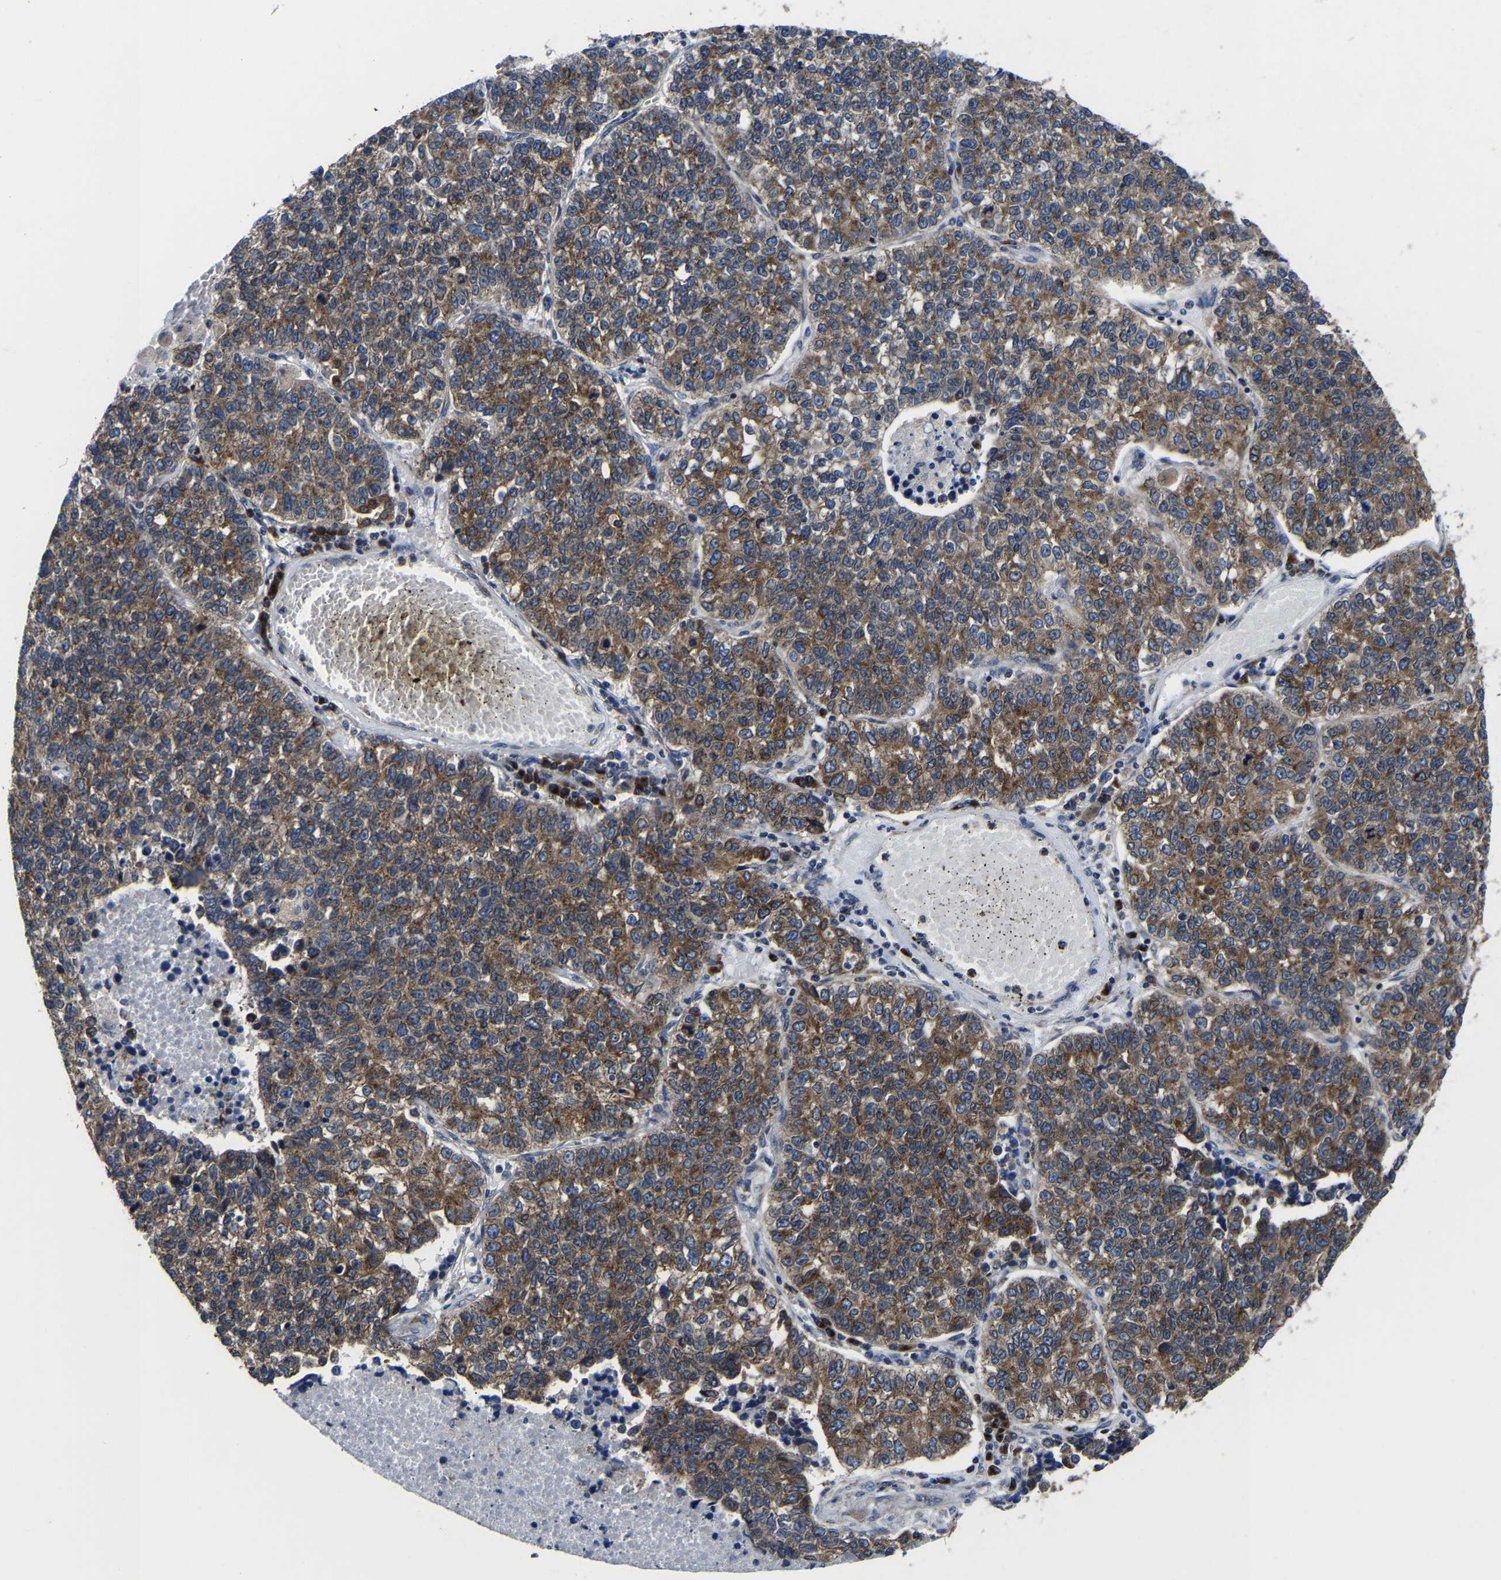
{"staining": {"intensity": "moderate", "quantity": ">75%", "location": "cytoplasmic/membranous"}, "tissue": "lung cancer", "cell_type": "Tumor cells", "image_type": "cancer", "snomed": [{"axis": "morphology", "description": "Adenocarcinoma, NOS"}, {"axis": "topography", "description": "Lung"}], "caption": "Moderate cytoplasmic/membranous staining is identified in about >75% of tumor cells in lung adenocarcinoma.", "gene": "EBAG9", "patient": {"sex": "male", "age": 49}}